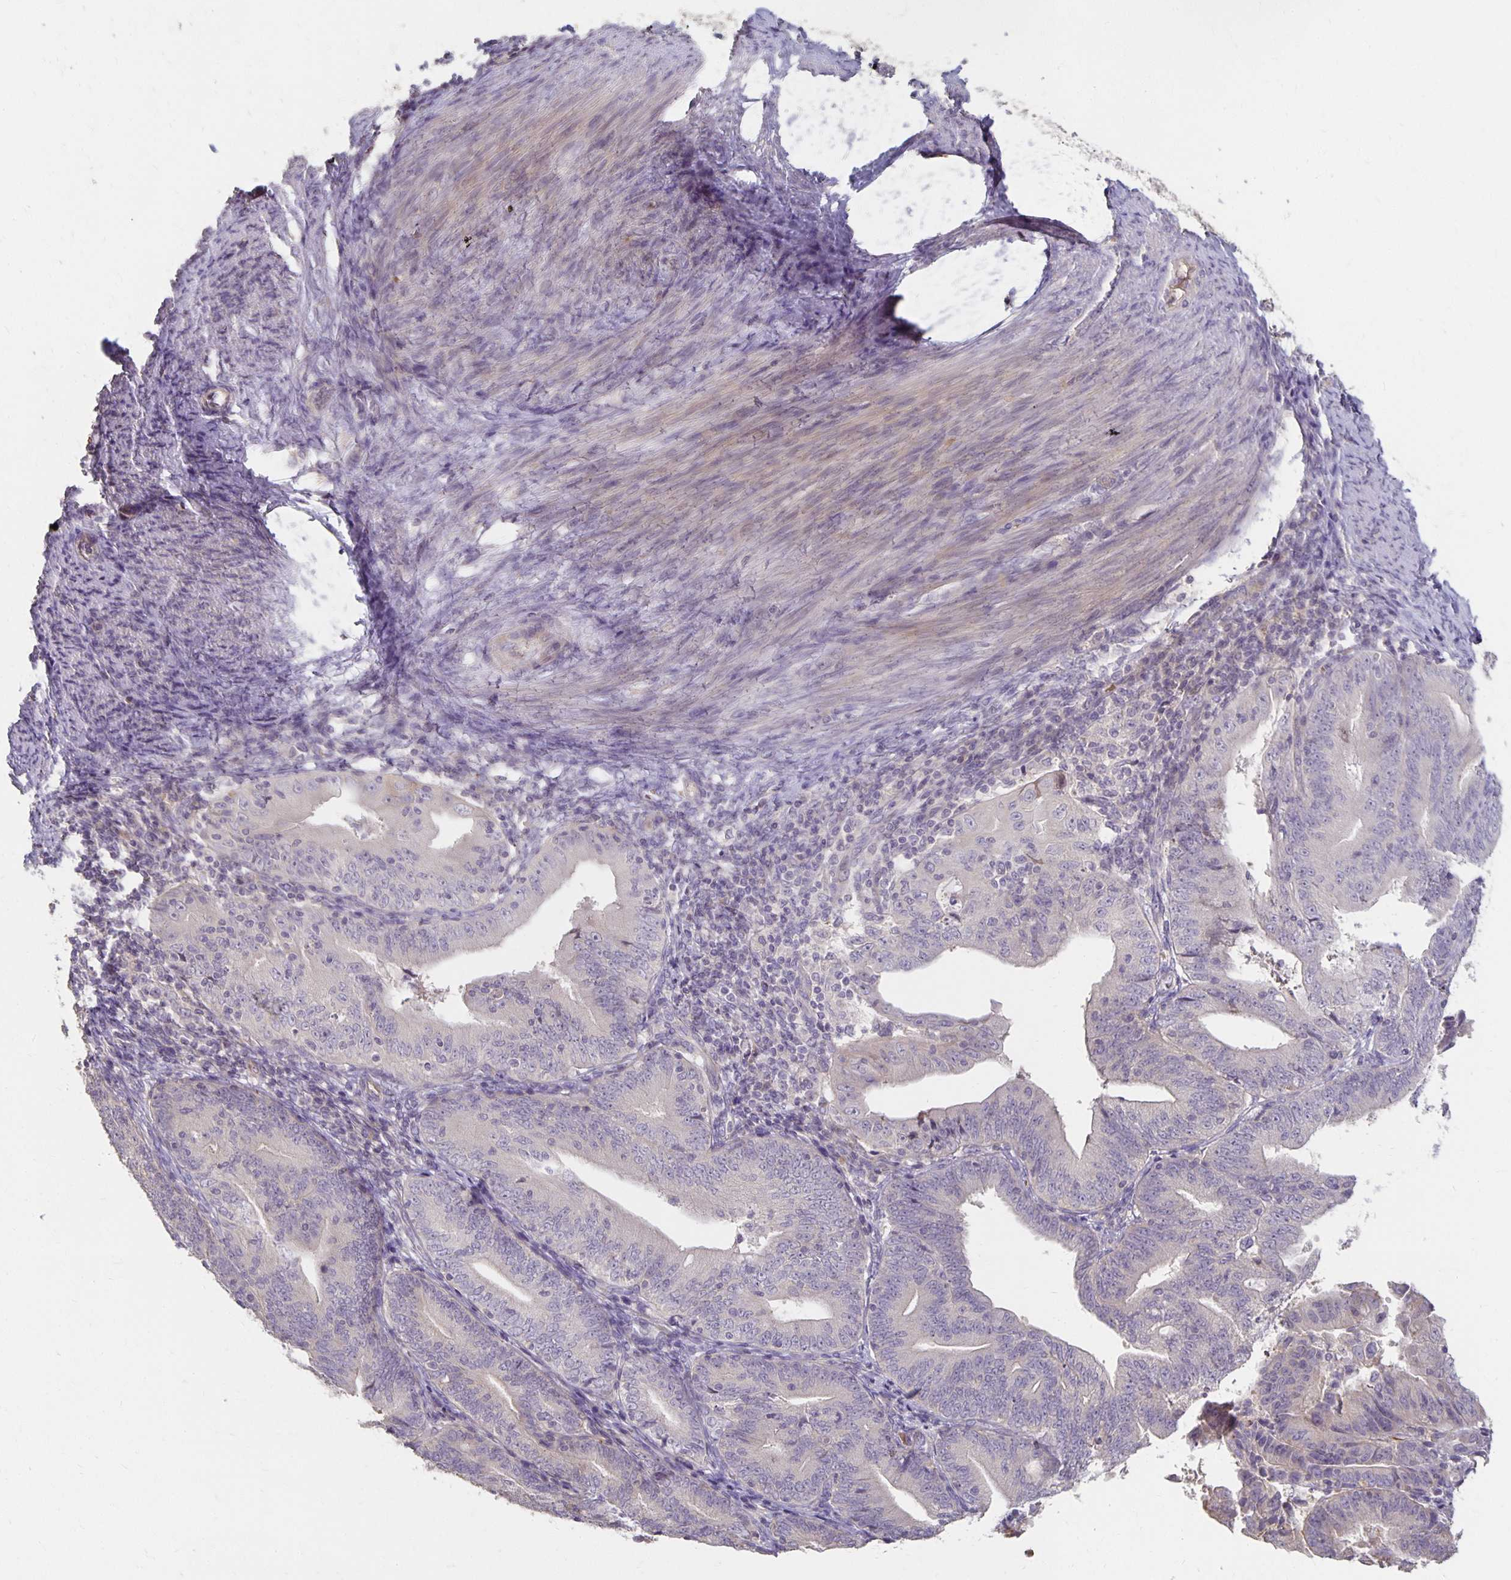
{"staining": {"intensity": "negative", "quantity": "none", "location": "none"}, "tissue": "endometrial cancer", "cell_type": "Tumor cells", "image_type": "cancer", "snomed": [{"axis": "morphology", "description": "Adenocarcinoma, NOS"}, {"axis": "topography", "description": "Endometrium"}], "caption": "Immunohistochemistry histopathology image of neoplastic tissue: human endometrial cancer (adenocarcinoma) stained with DAB exhibits no significant protein staining in tumor cells. (DAB (3,3'-diaminobenzidine) immunohistochemistry (IHC), high magnification).", "gene": "CST6", "patient": {"sex": "female", "age": 70}}